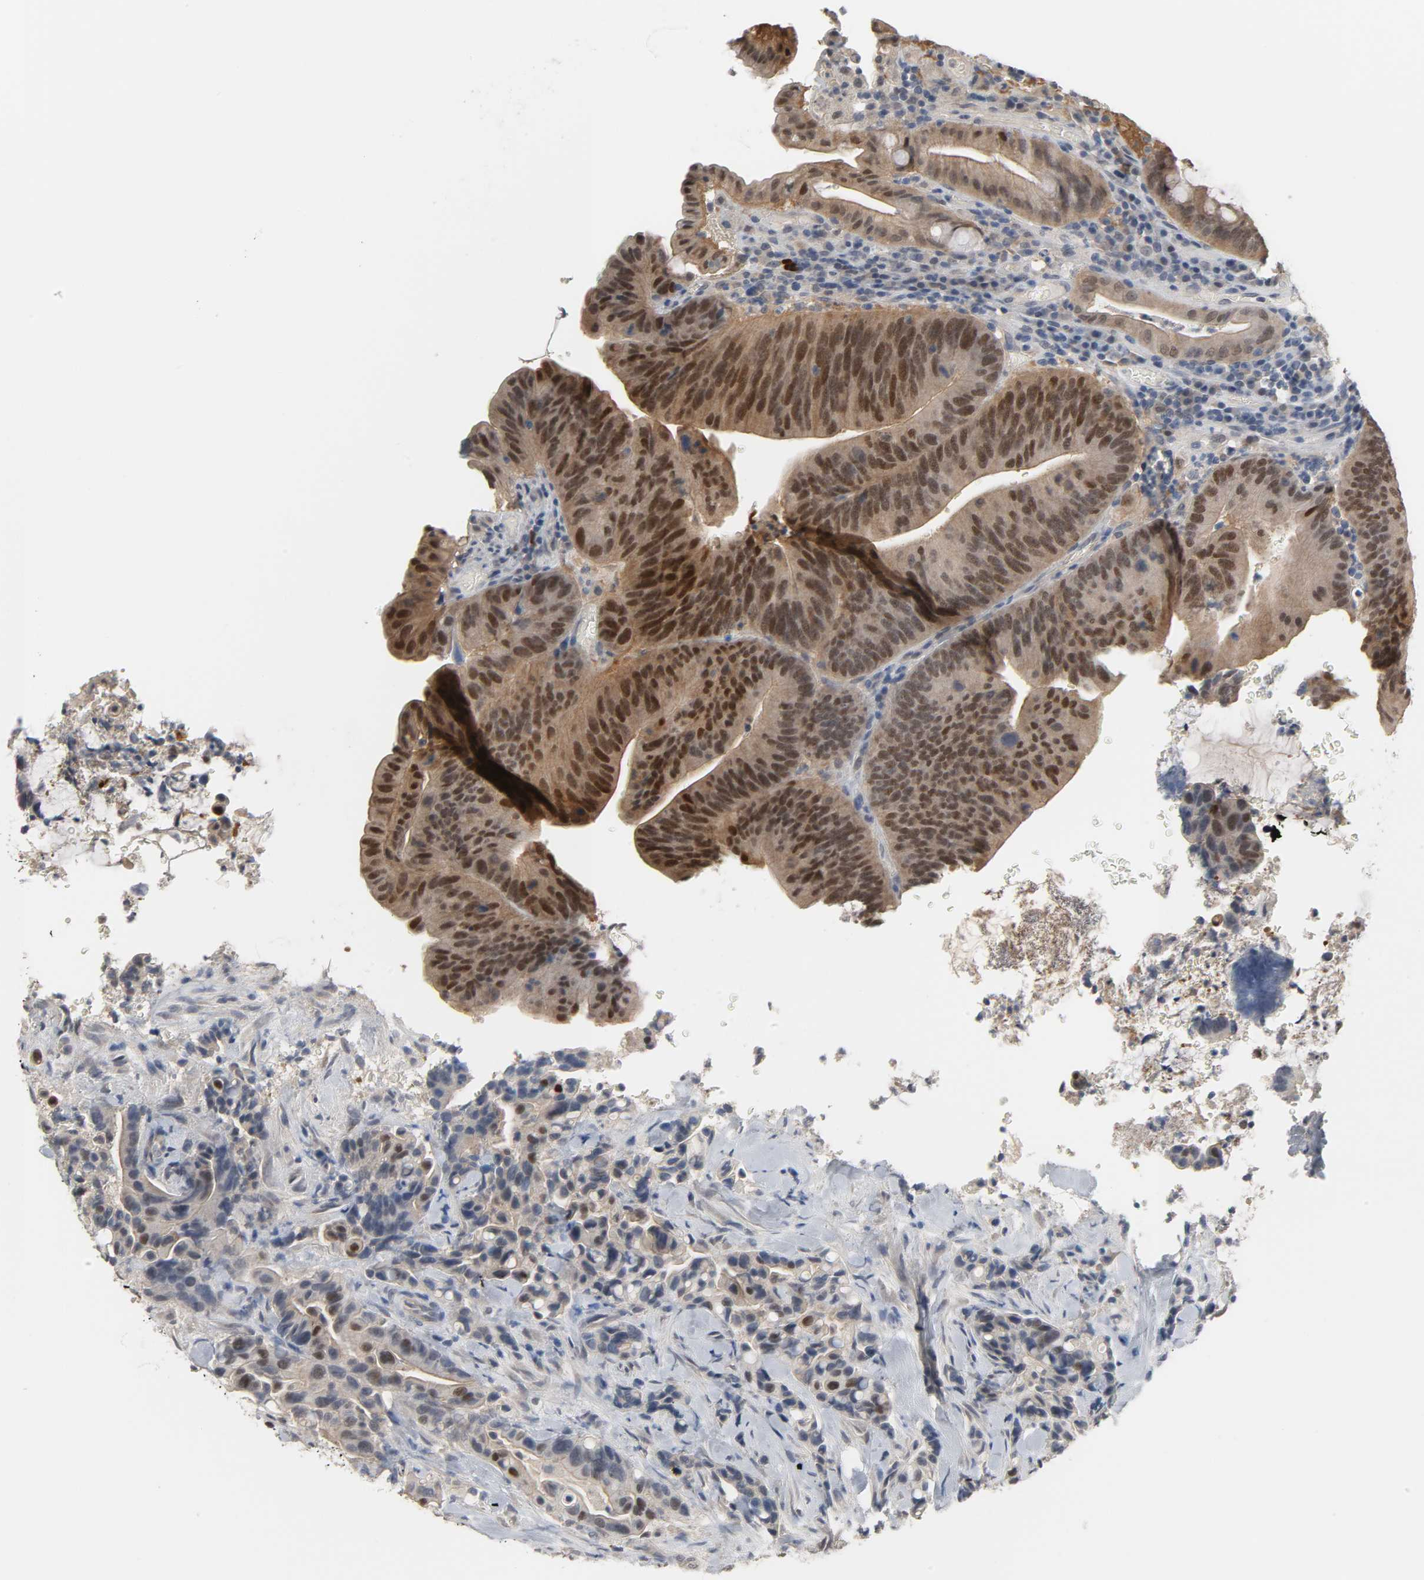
{"staining": {"intensity": "moderate", "quantity": ">75%", "location": "cytoplasmic/membranous,nuclear"}, "tissue": "colorectal cancer", "cell_type": "Tumor cells", "image_type": "cancer", "snomed": [{"axis": "morphology", "description": "Normal tissue, NOS"}, {"axis": "morphology", "description": "Adenocarcinoma, NOS"}, {"axis": "topography", "description": "Colon"}], "caption": "Approximately >75% of tumor cells in colorectal cancer (adenocarcinoma) show moderate cytoplasmic/membranous and nuclear protein expression as visualized by brown immunohistochemical staining.", "gene": "ACSS2", "patient": {"sex": "male", "age": 82}}